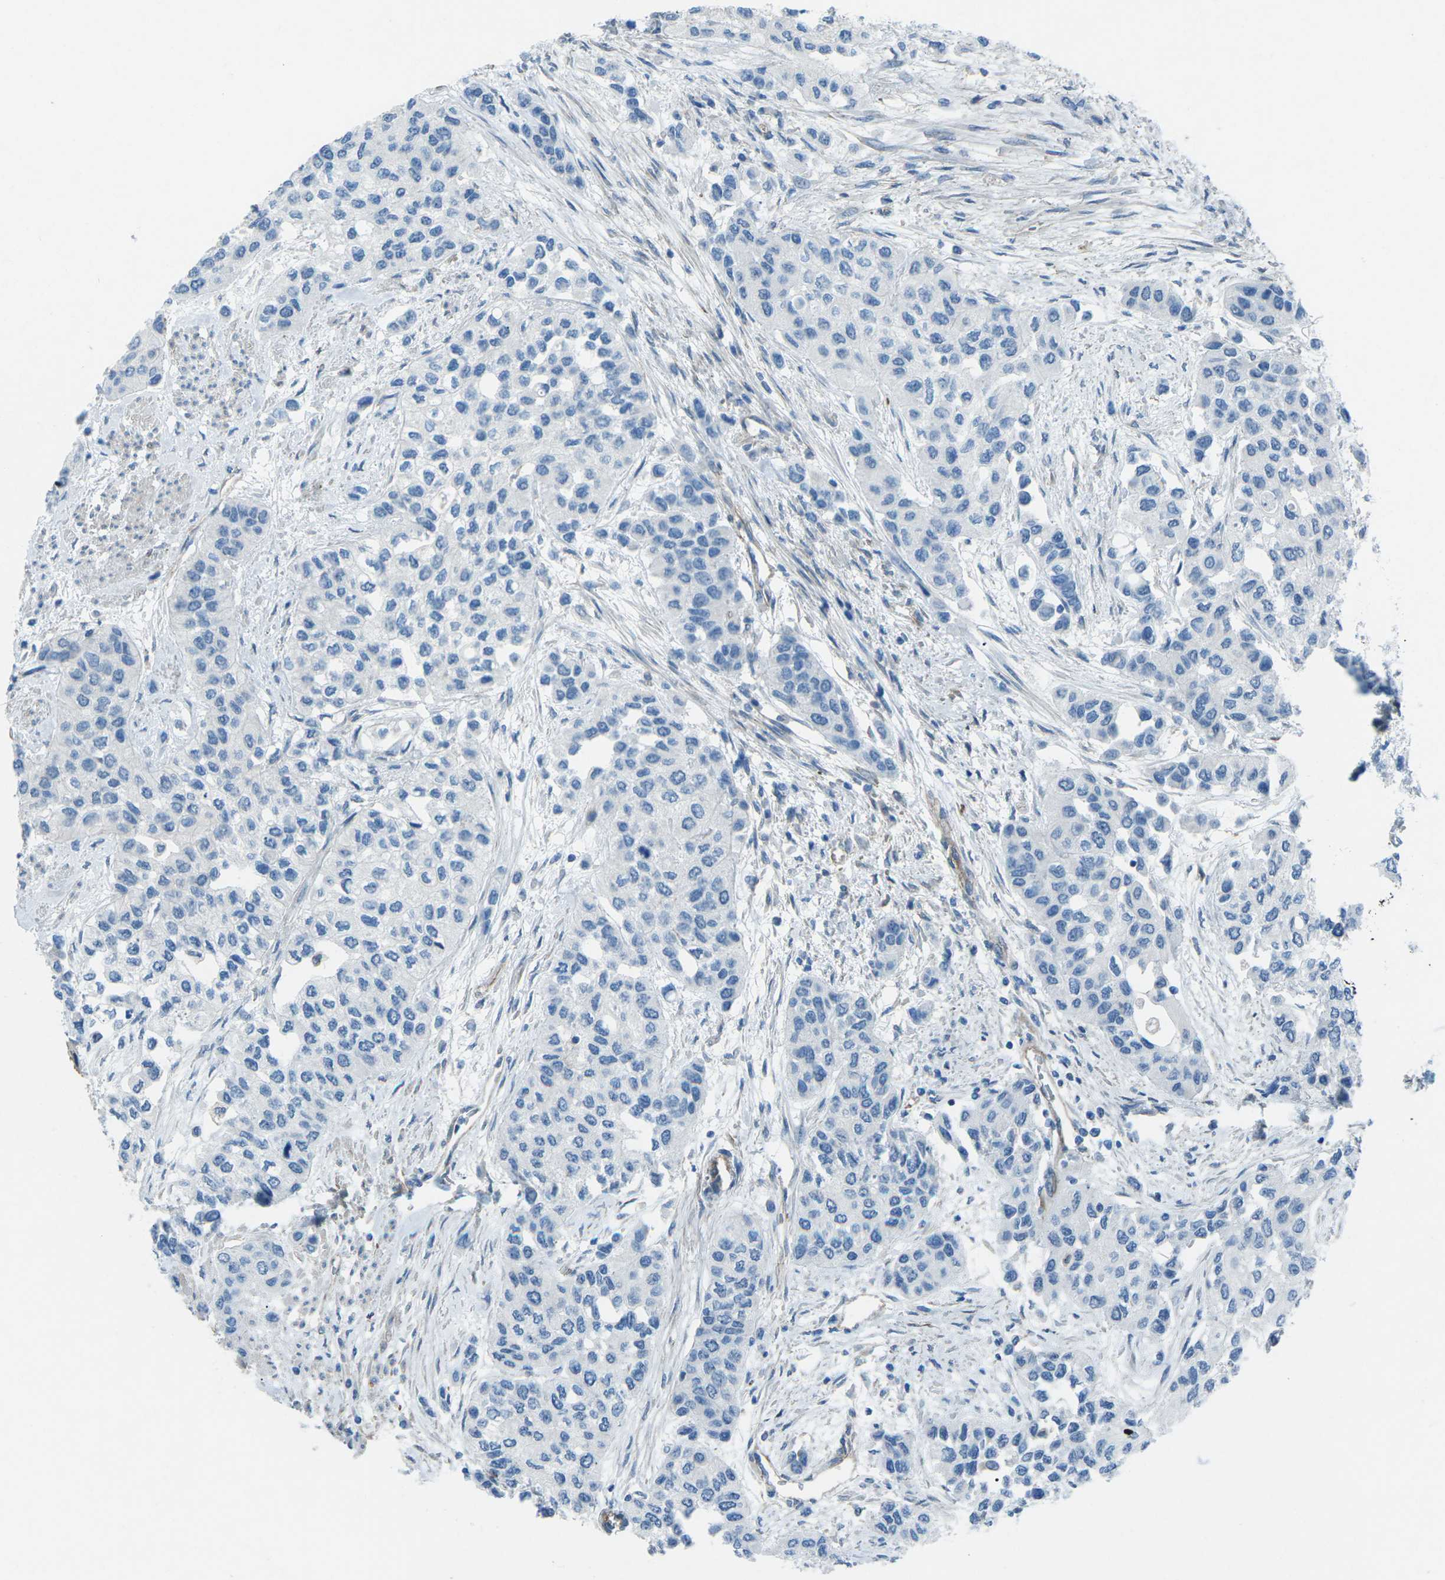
{"staining": {"intensity": "negative", "quantity": "none", "location": "none"}, "tissue": "urothelial cancer", "cell_type": "Tumor cells", "image_type": "cancer", "snomed": [{"axis": "morphology", "description": "Urothelial carcinoma, High grade"}, {"axis": "topography", "description": "Urinary bladder"}], "caption": "IHC histopathology image of human urothelial cancer stained for a protein (brown), which reveals no positivity in tumor cells. (DAB immunohistochemistry, high magnification).", "gene": "UTRN", "patient": {"sex": "female", "age": 56}}